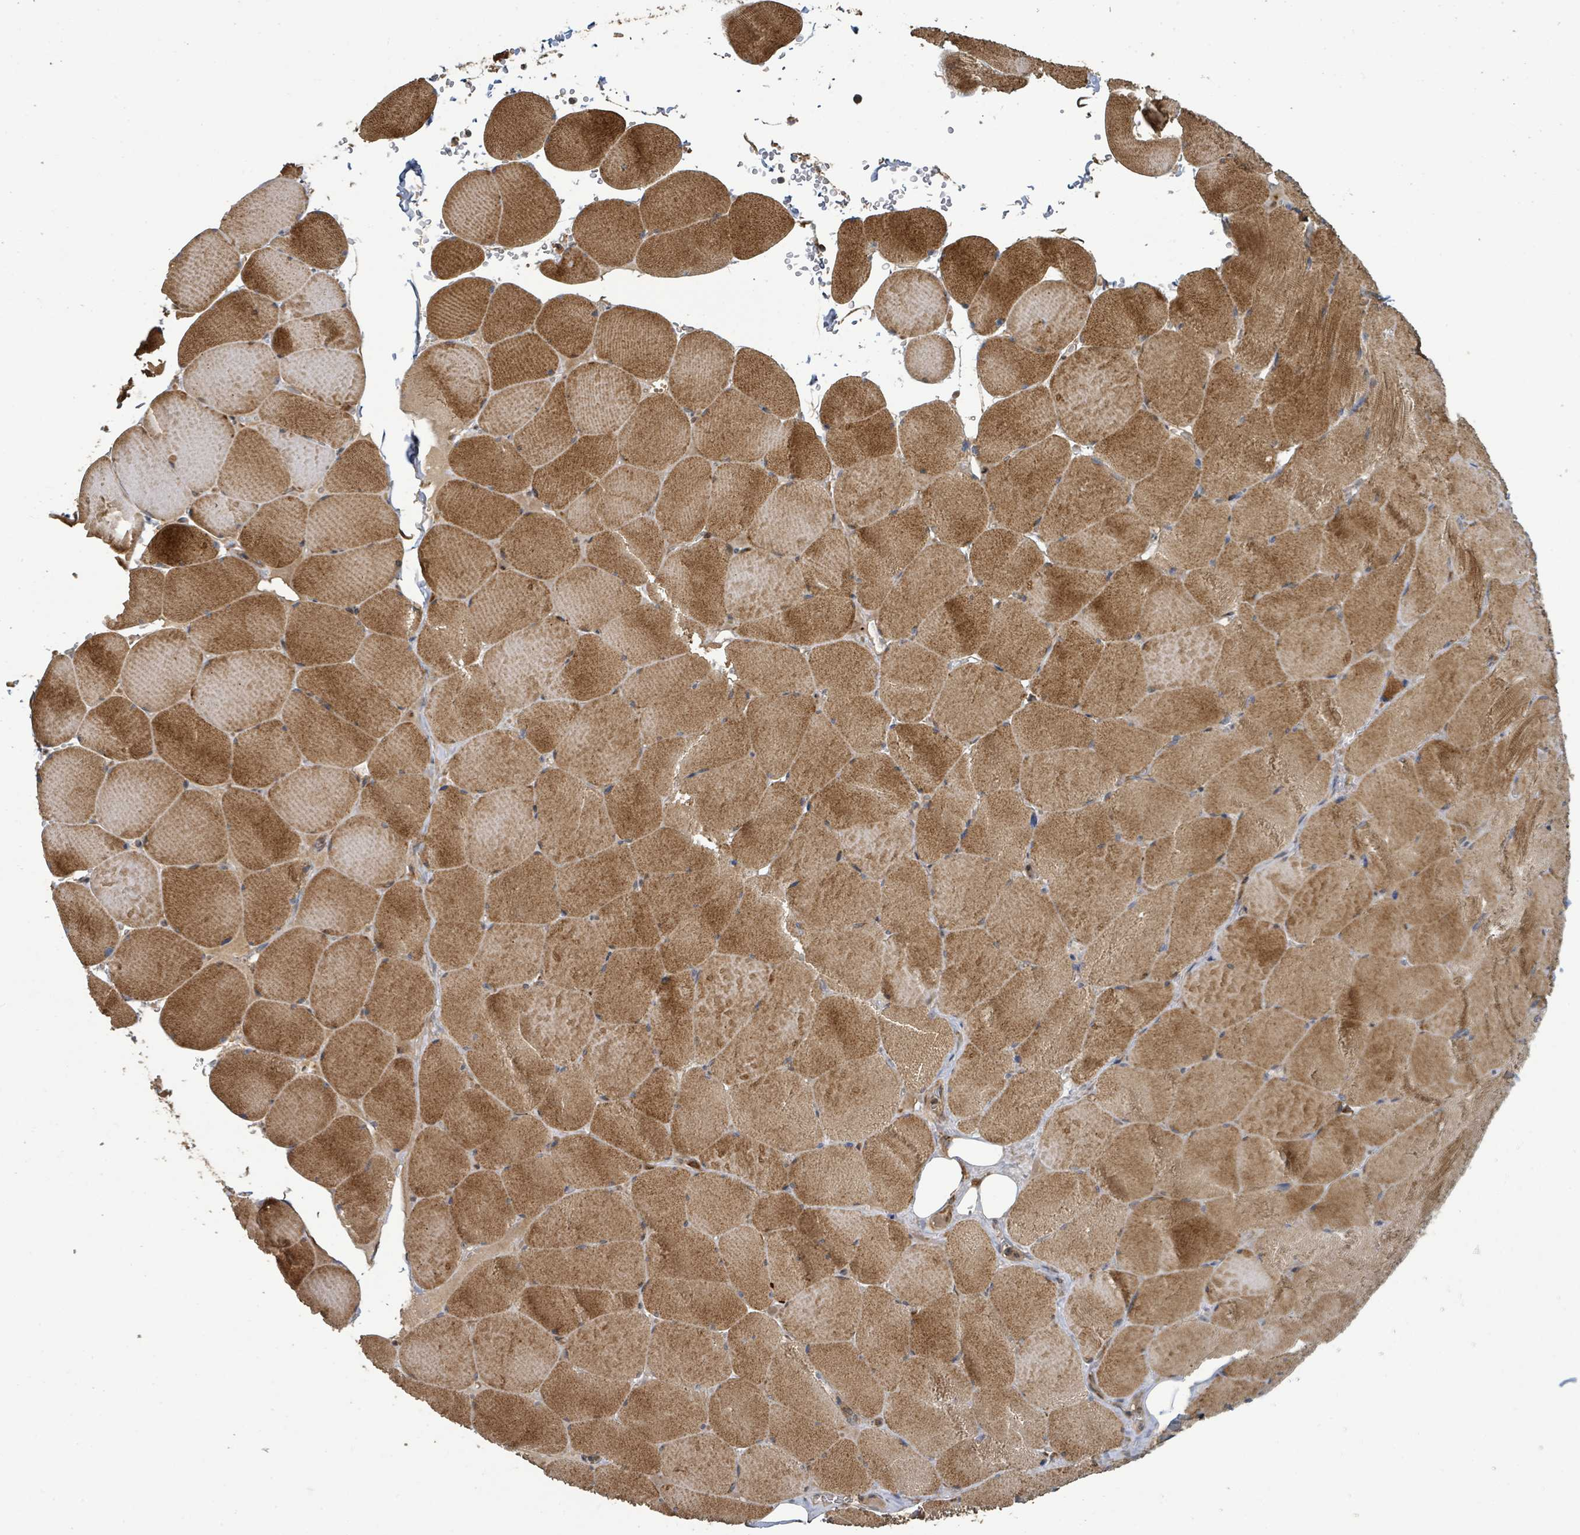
{"staining": {"intensity": "strong", "quantity": ">75%", "location": "cytoplasmic/membranous"}, "tissue": "skeletal muscle", "cell_type": "Myocytes", "image_type": "normal", "snomed": [{"axis": "morphology", "description": "Normal tissue, NOS"}, {"axis": "topography", "description": "Skeletal muscle"}, {"axis": "topography", "description": "Head-Neck"}], "caption": "Strong cytoplasmic/membranous staining is identified in about >75% of myocytes in normal skeletal muscle.", "gene": "STARD4", "patient": {"sex": "male", "age": 66}}